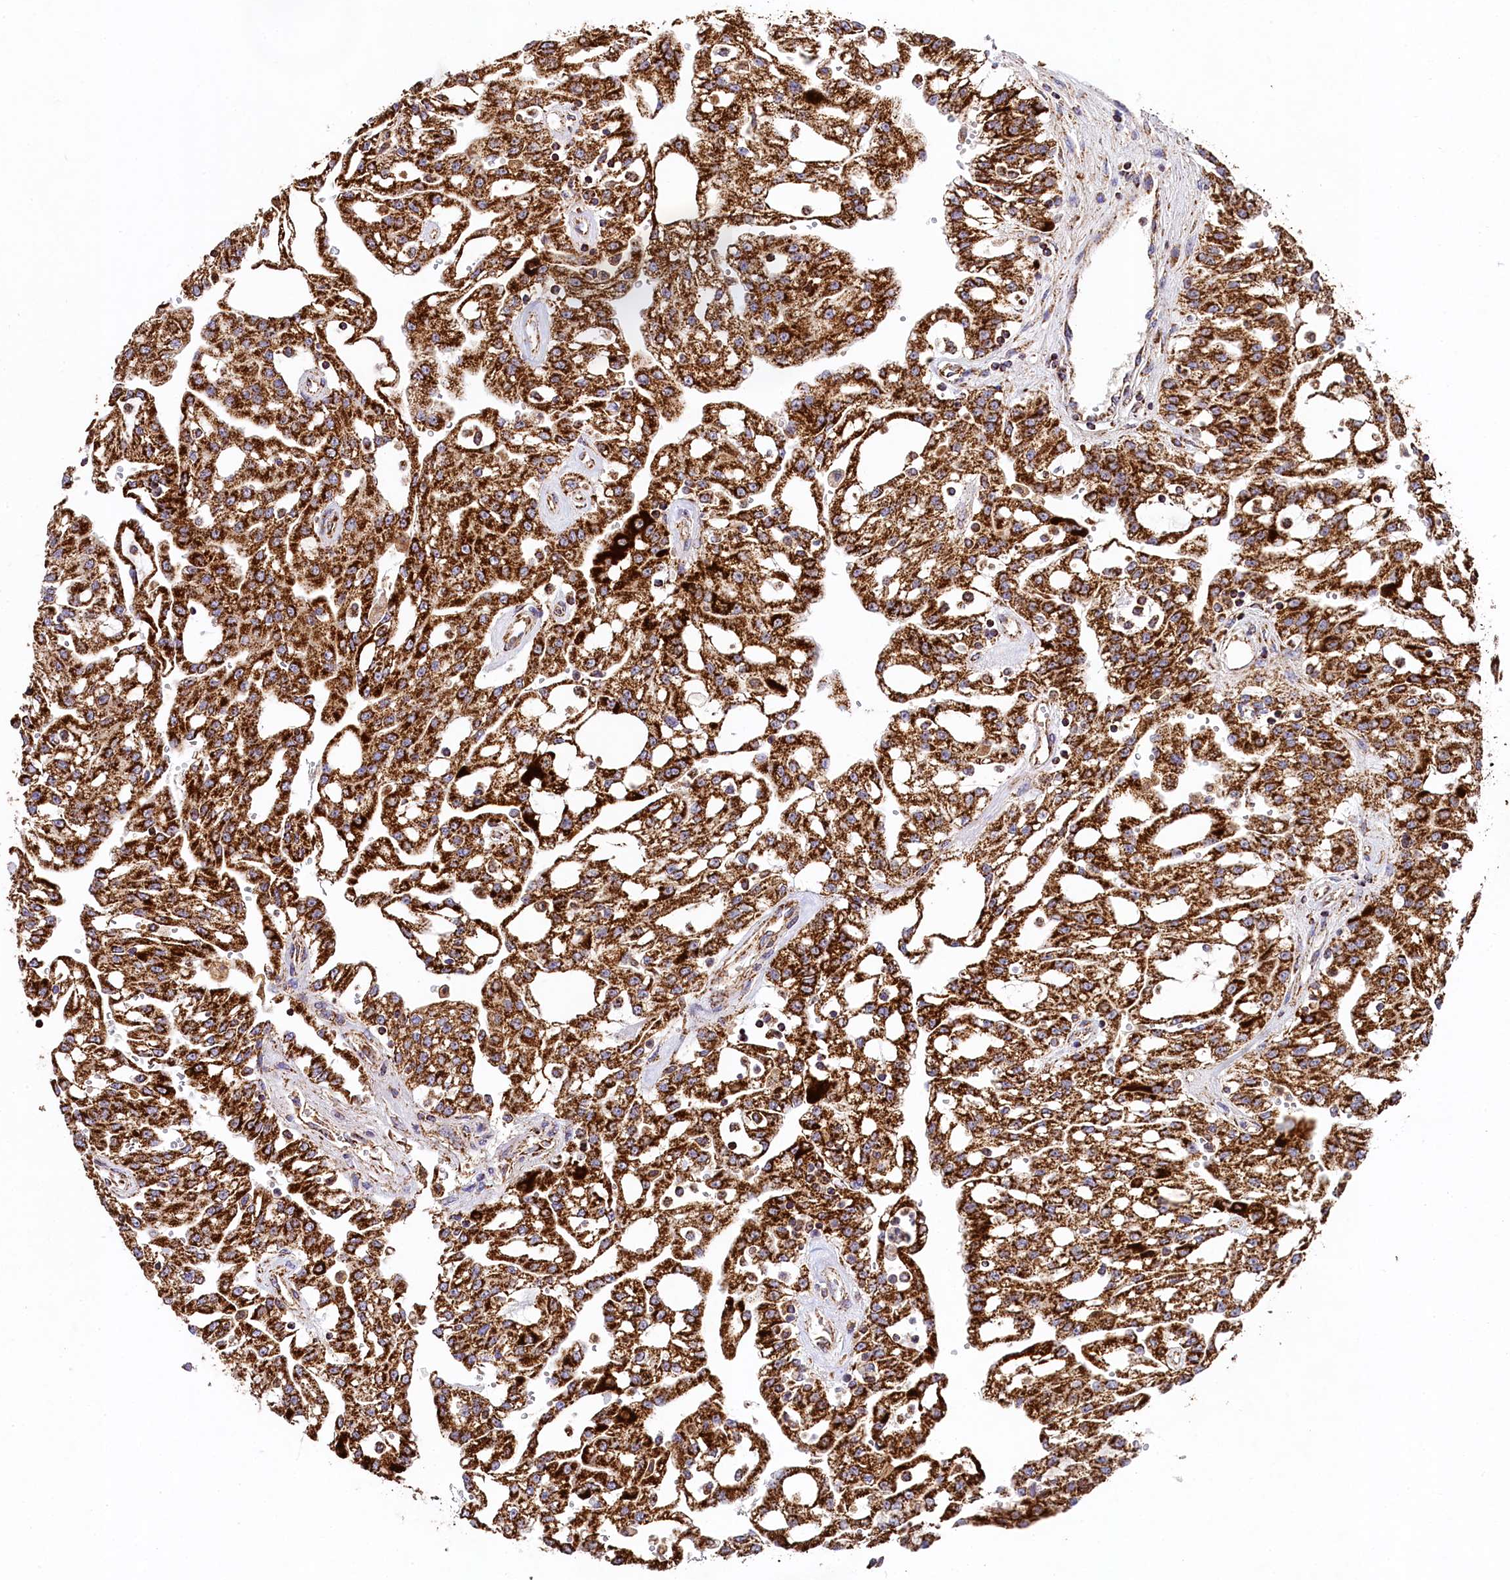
{"staining": {"intensity": "strong", "quantity": ">75%", "location": "cytoplasmic/membranous"}, "tissue": "renal cancer", "cell_type": "Tumor cells", "image_type": "cancer", "snomed": [{"axis": "morphology", "description": "Adenocarcinoma, NOS"}, {"axis": "topography", "description": "Kidney"}], "caption": "There is high levels of strong cytoplasmic/membranous staining in tumor cells of renal adenocarcinoma, as demonstrated by immunohistochemical staining (brown color).", "gene": "CLYBL", "patient": {"sex": "male", "age": 63}}